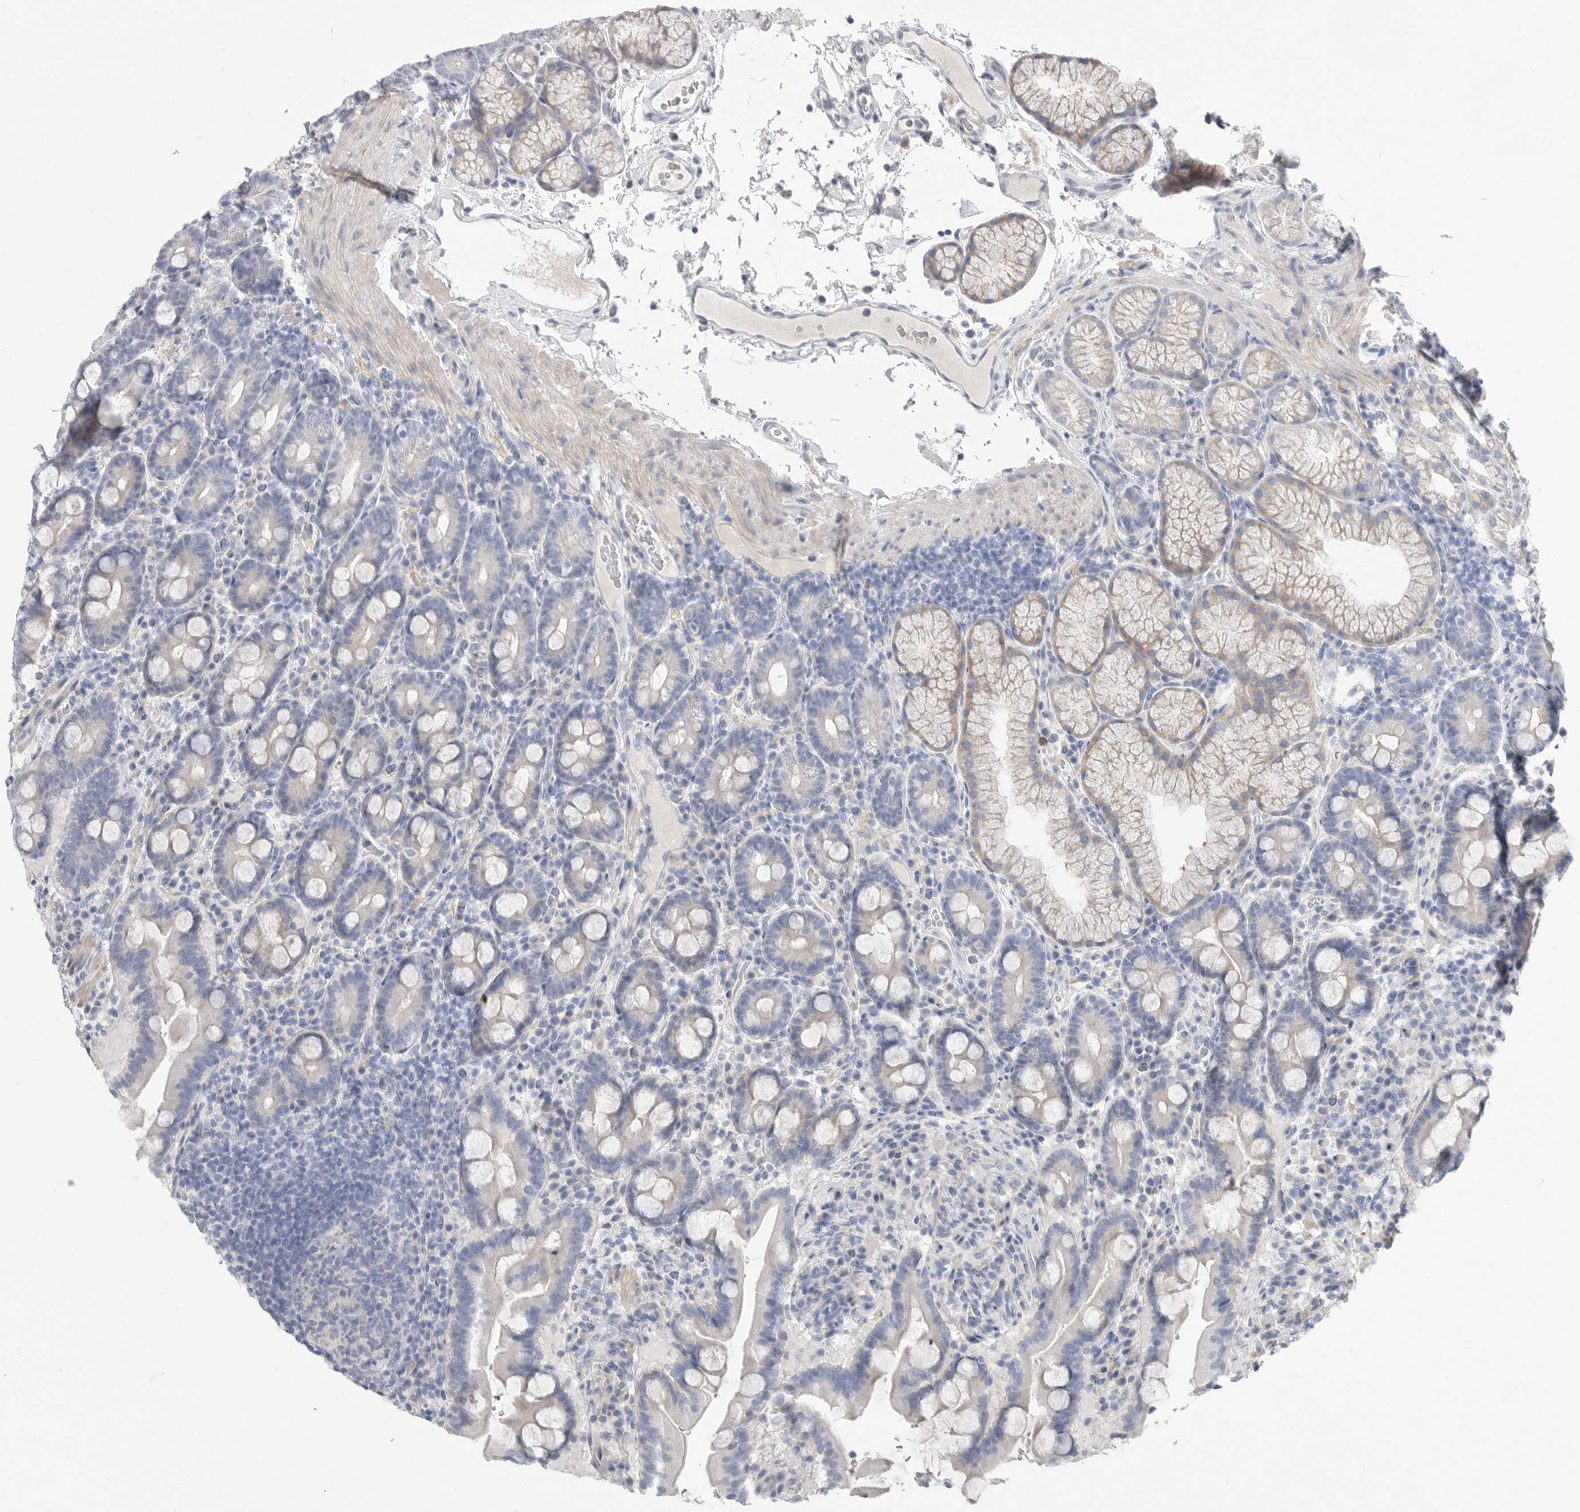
{"staining": {"intensity": "weak", "quantity": "<25%", "location": "cytoplasmic/membranous"}, "tissue": "duodenum", "cell_type": "Glandular cells", "image_type": "normal", "snomed": [{"axis": "morphology", "description": "Normal tissue, NOS"}, {"axis": "topography", "description": "Duodenum"}], "caption": "A histopathology image of duodenum stained for a protein reveals no brown staining in glandular cells.", "gene": "CAMK2B", "patient": {"sex": "male", "age": 54}}